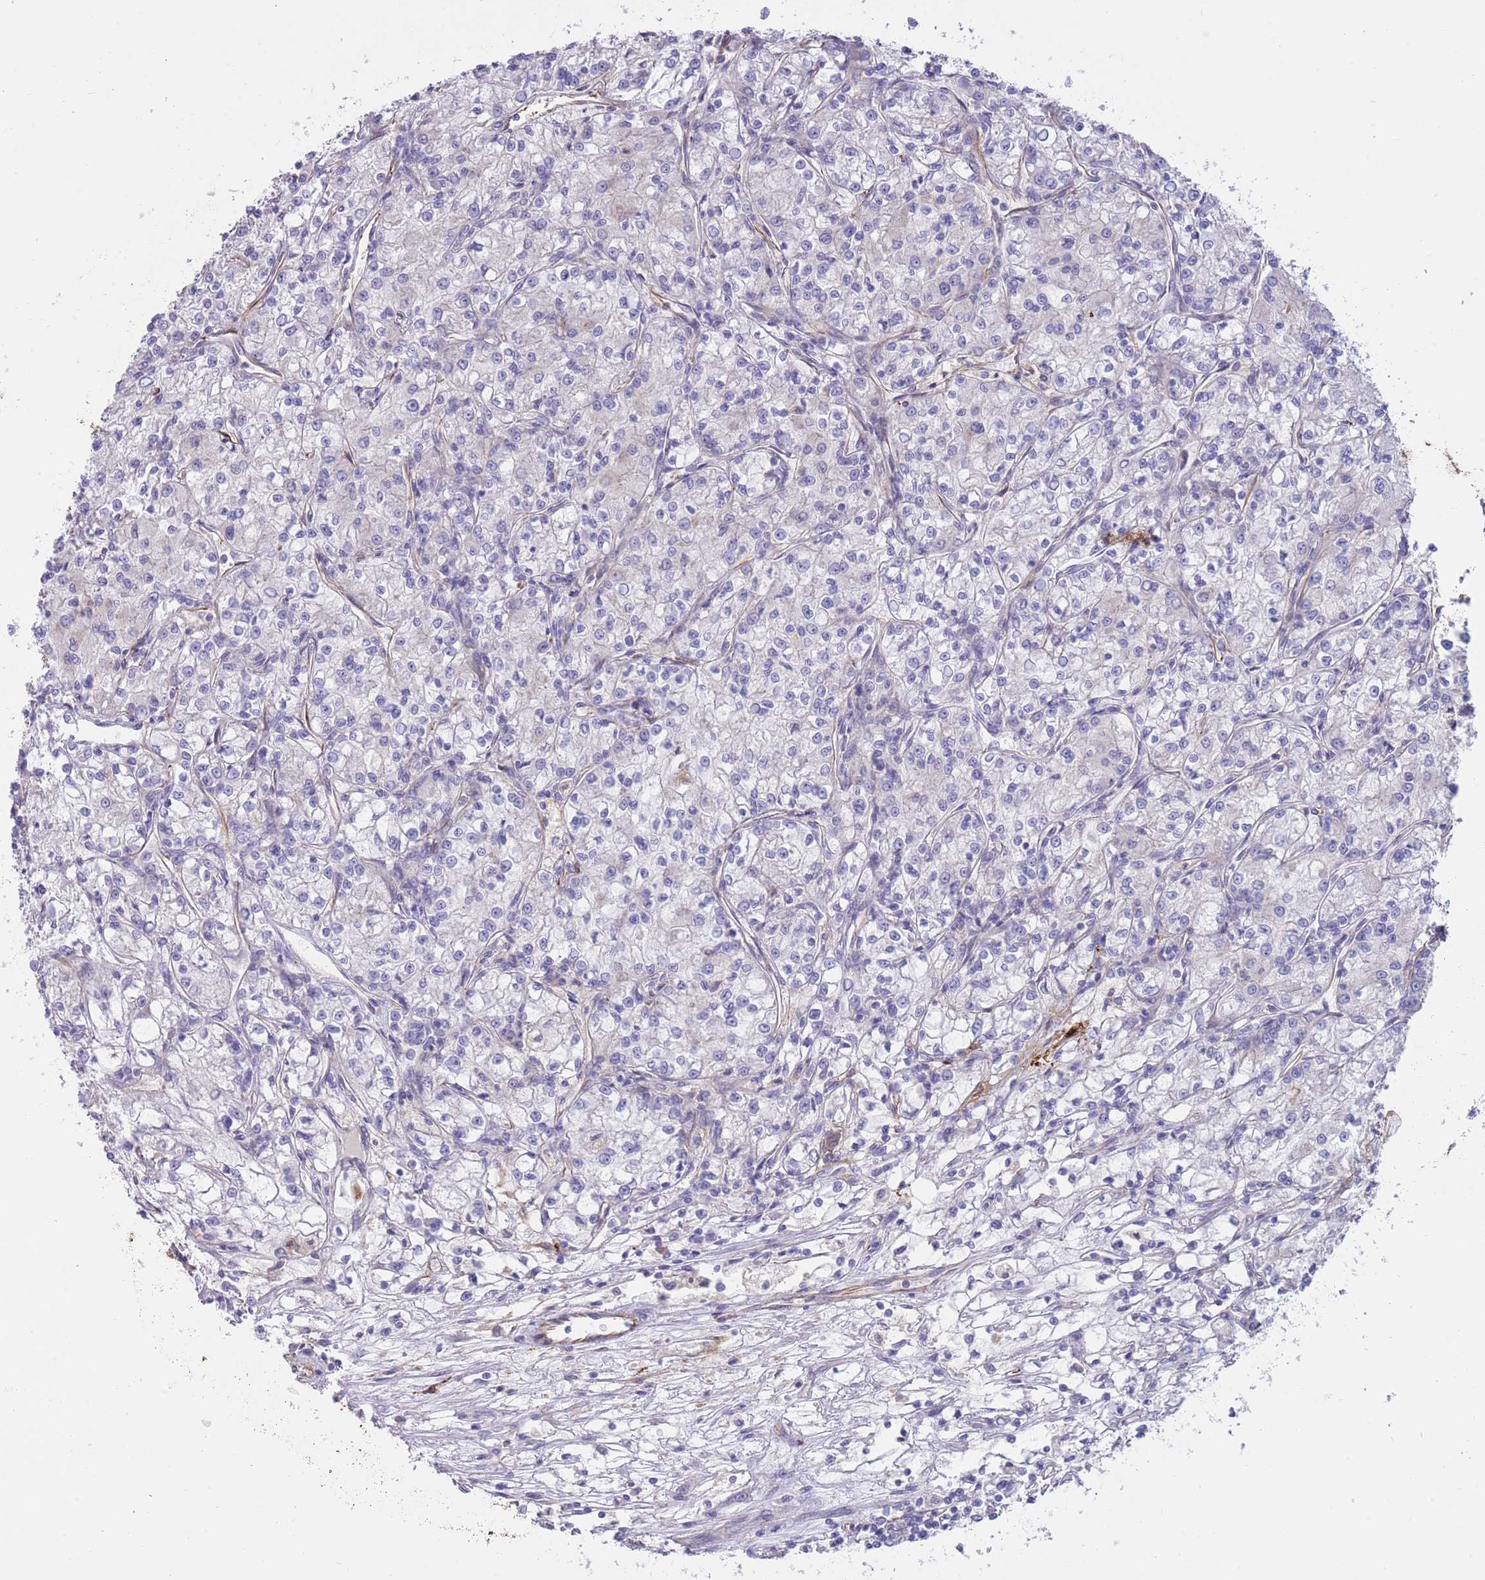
{"staining": {"intensity": "negative", "quantity": "none", "location": "none"}, "tissue": "renal cancer", "cell_type": "Tumor cells", "image_type": "cancer", "snomed": [{"axis": "morphology", "description": "Adenocarcinoma, NOS"}, {"axis": "topography", "description": "Kidney"}], "caption": "Immunohistochemistry (IHC) of renal cancer (adenocarcinoma) reveals no positivity in tumor cells. (Stains: DAB (3,3'-diaminobenzidine) immunohistochemistry (IHC) with hematoxylin counter stain, Microscopy: brightfield microscopy at high magnification).", "gene": "MOGAT1", "patient": {"sex": "female", "age": 59}}